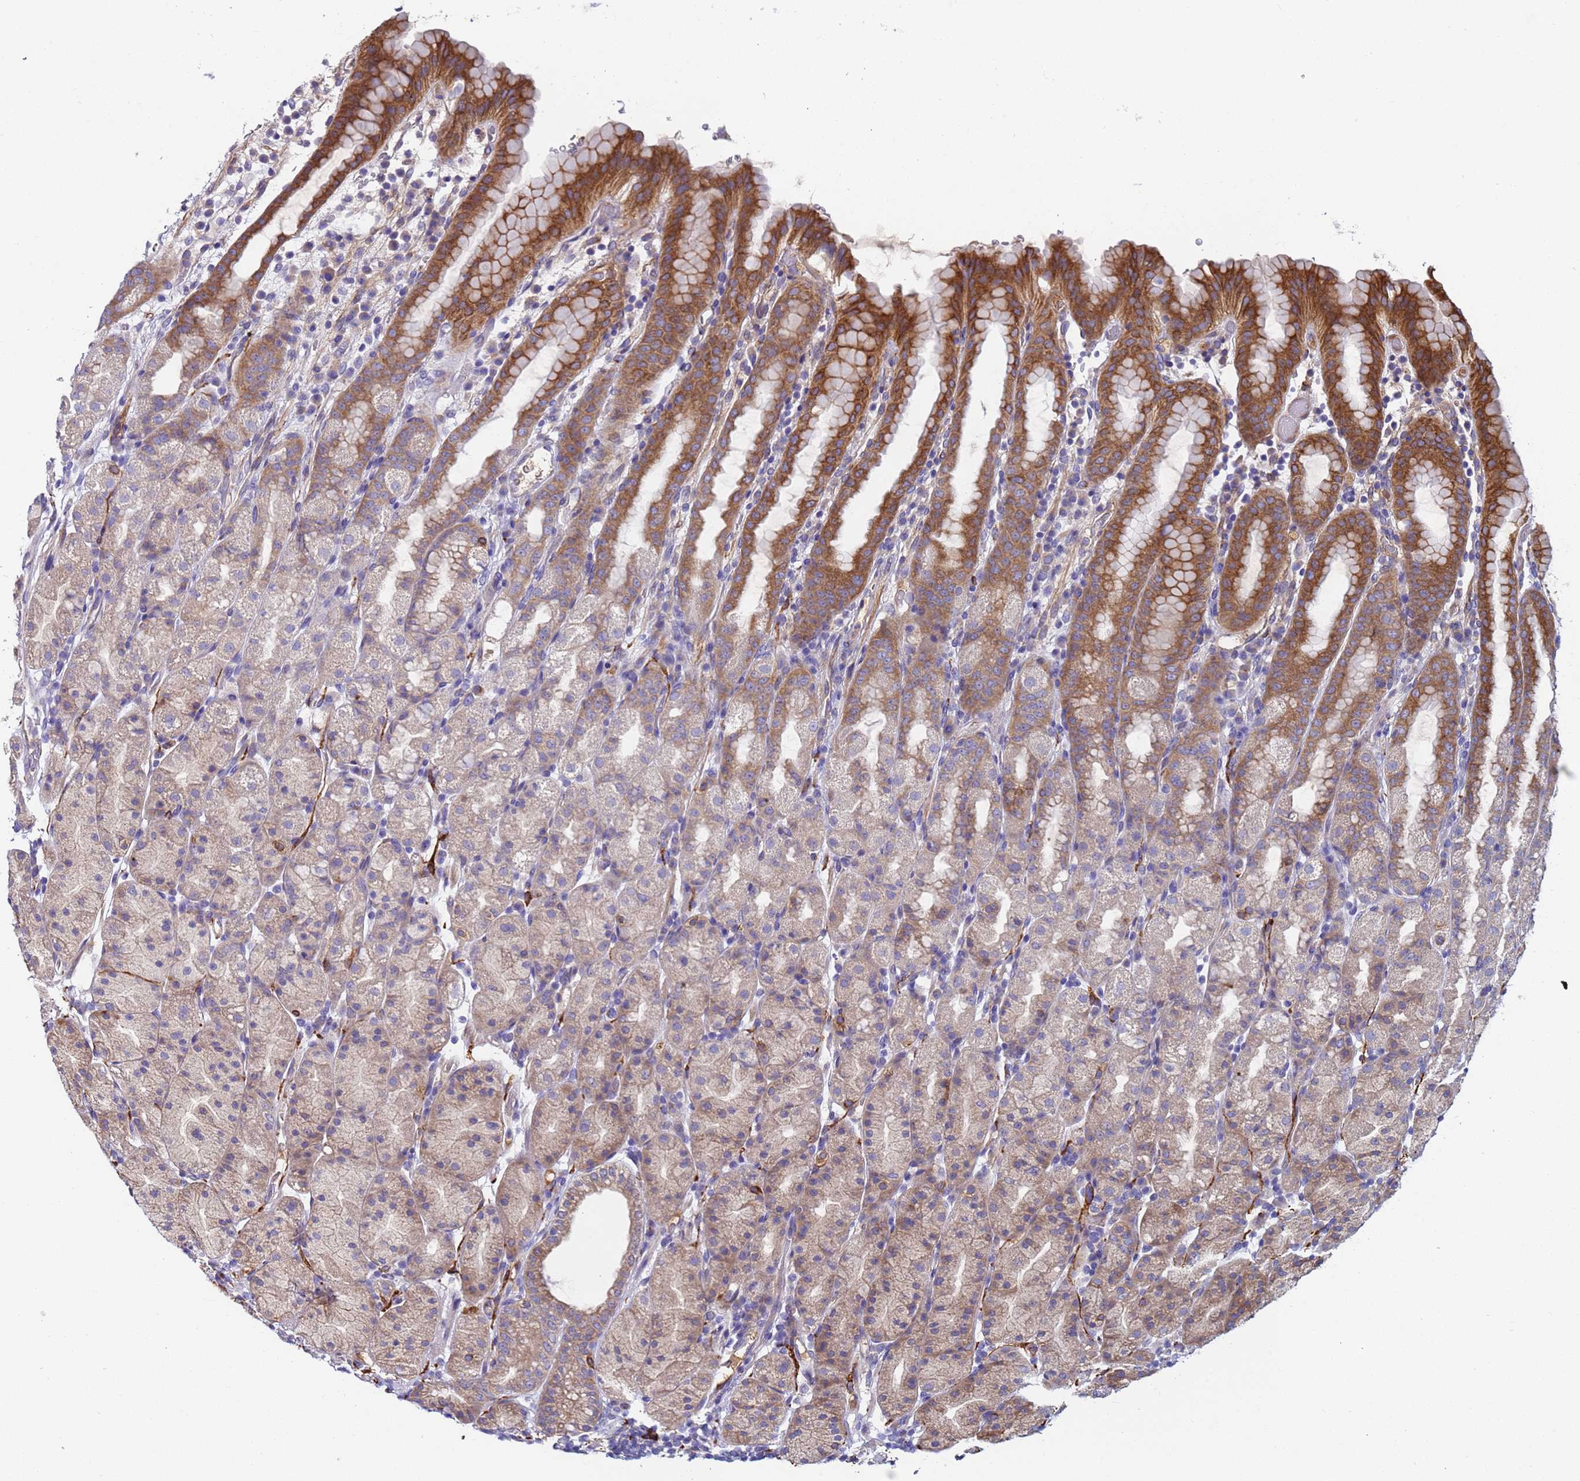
{"staining": {"intensity": "moderate", "quantity": "25%-75%", "location": "cytoplasmic/membranous"}, "tissue": "stomach", "cell_type": "Glandular cells", "image_type": "normal", "snomed": [{"axis": "morphology", "description": "Normal tissue, NOS"}, {"axis": "topography", "description": "Stomach, upper"}, {"axis": "topography", "description": "Stomach, lower"}, {"axis": "topography", "description": "Small intestine"}], "caption": "Protein staining demonstrates moderate cytoplasmic/membranous staining in approximately 25%-75% of glandular cells in benign stomach. The staining is performed using DAB (3,3'-diaminobenzidine) brown chromogen to label protein expression. The nuclei are counter-stained blue using hematoxylin.", "gene": "PAQR7", "patient": {"sex": "male", "age": 68}}